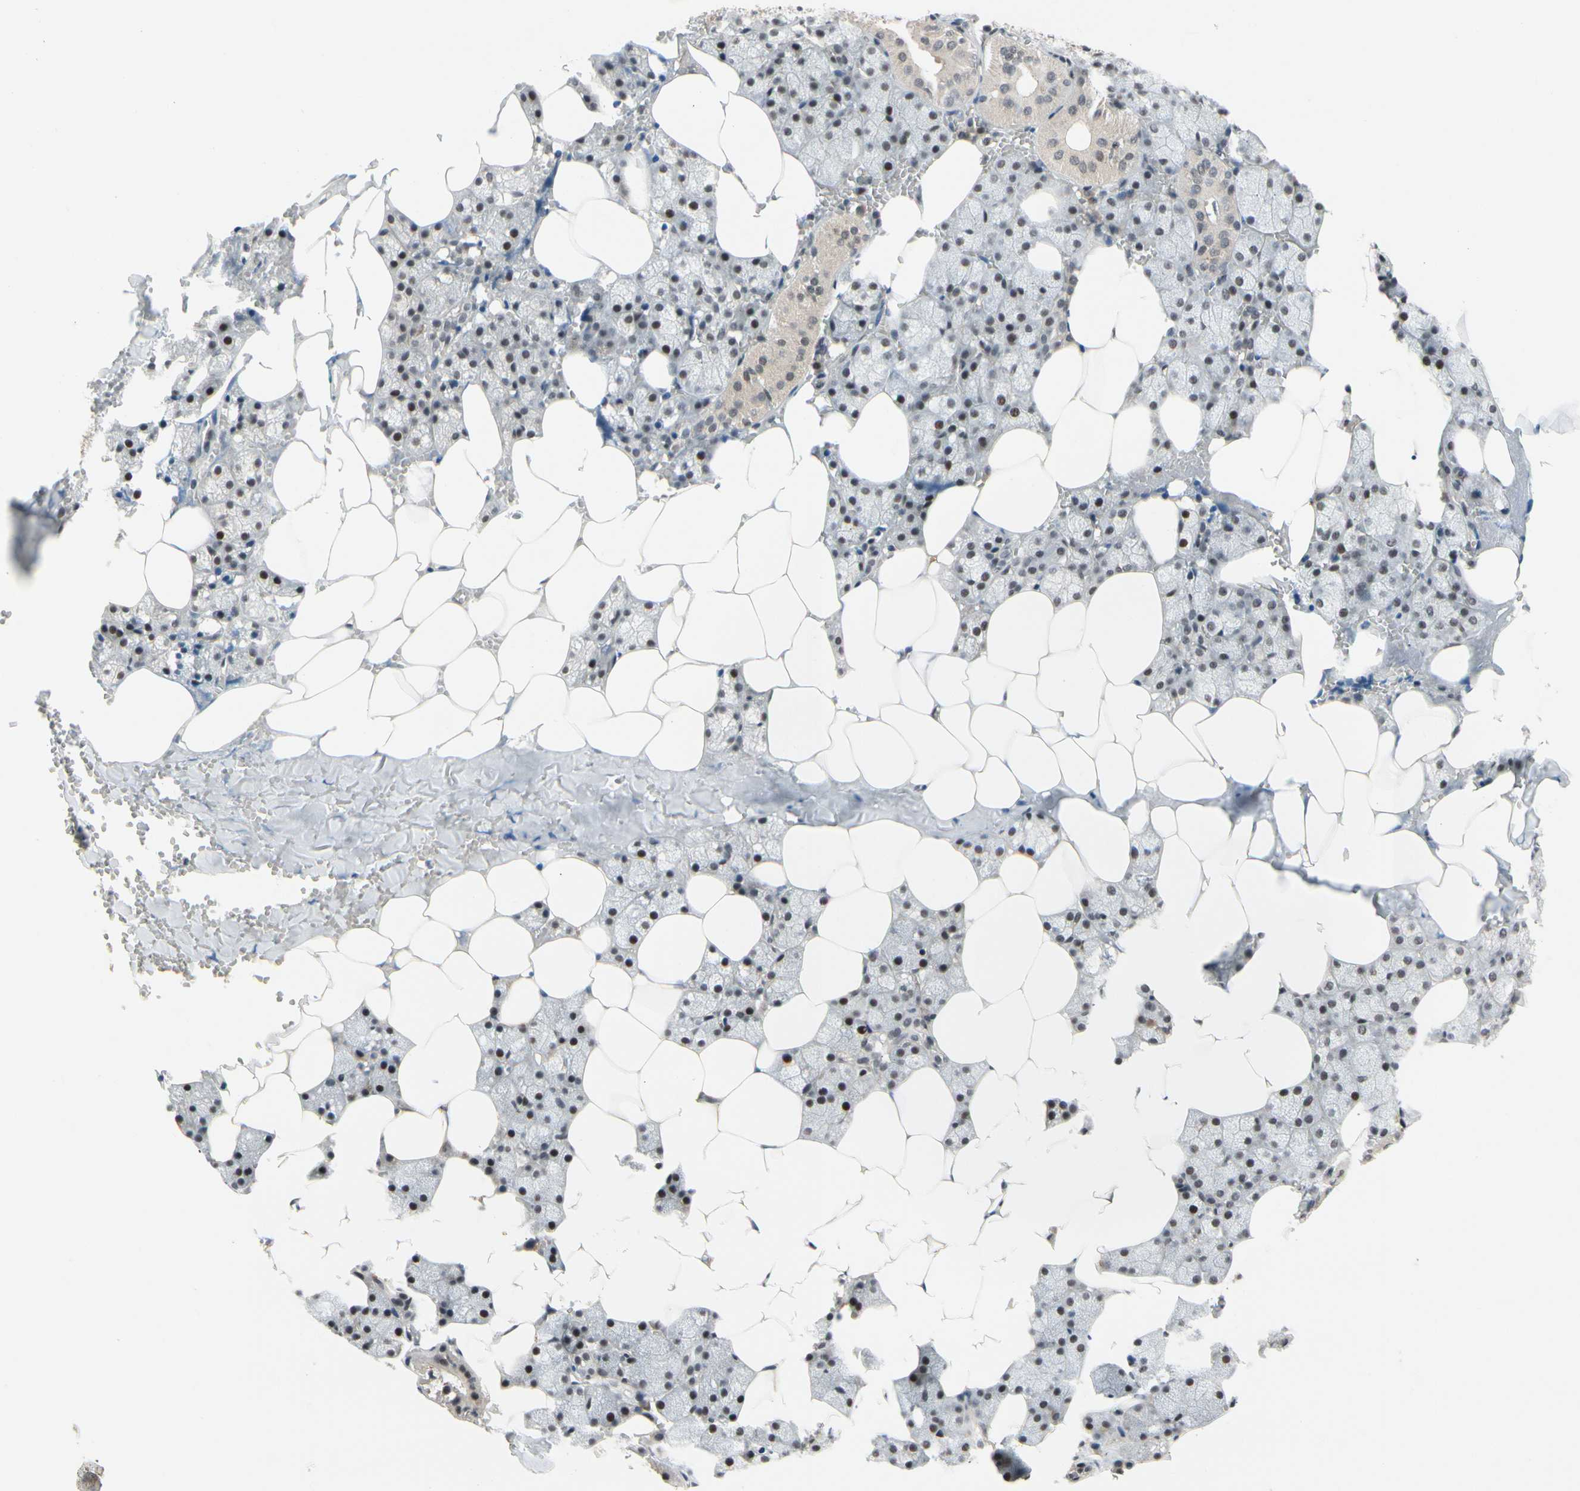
{"staining": {"intensity": "moderate", "quantity": ">75%", "location": "nuclear"}, "tissue": "salivary gland", "cell_type": "Glandular cells", "image_type": "normal", "snomed": [{"axis": "morphology", "description": "Normal tissue, NOS"}, {"axis": "topography", "description": "Salivary gland"}], "caption": "Salivary gland was stained to show a protein in brown. There is medium levels of moderate nuclear staining in approximately >75% of glandular cells.", "gene": "TAF4", "patient": {"sex": "male", "age": 62}}